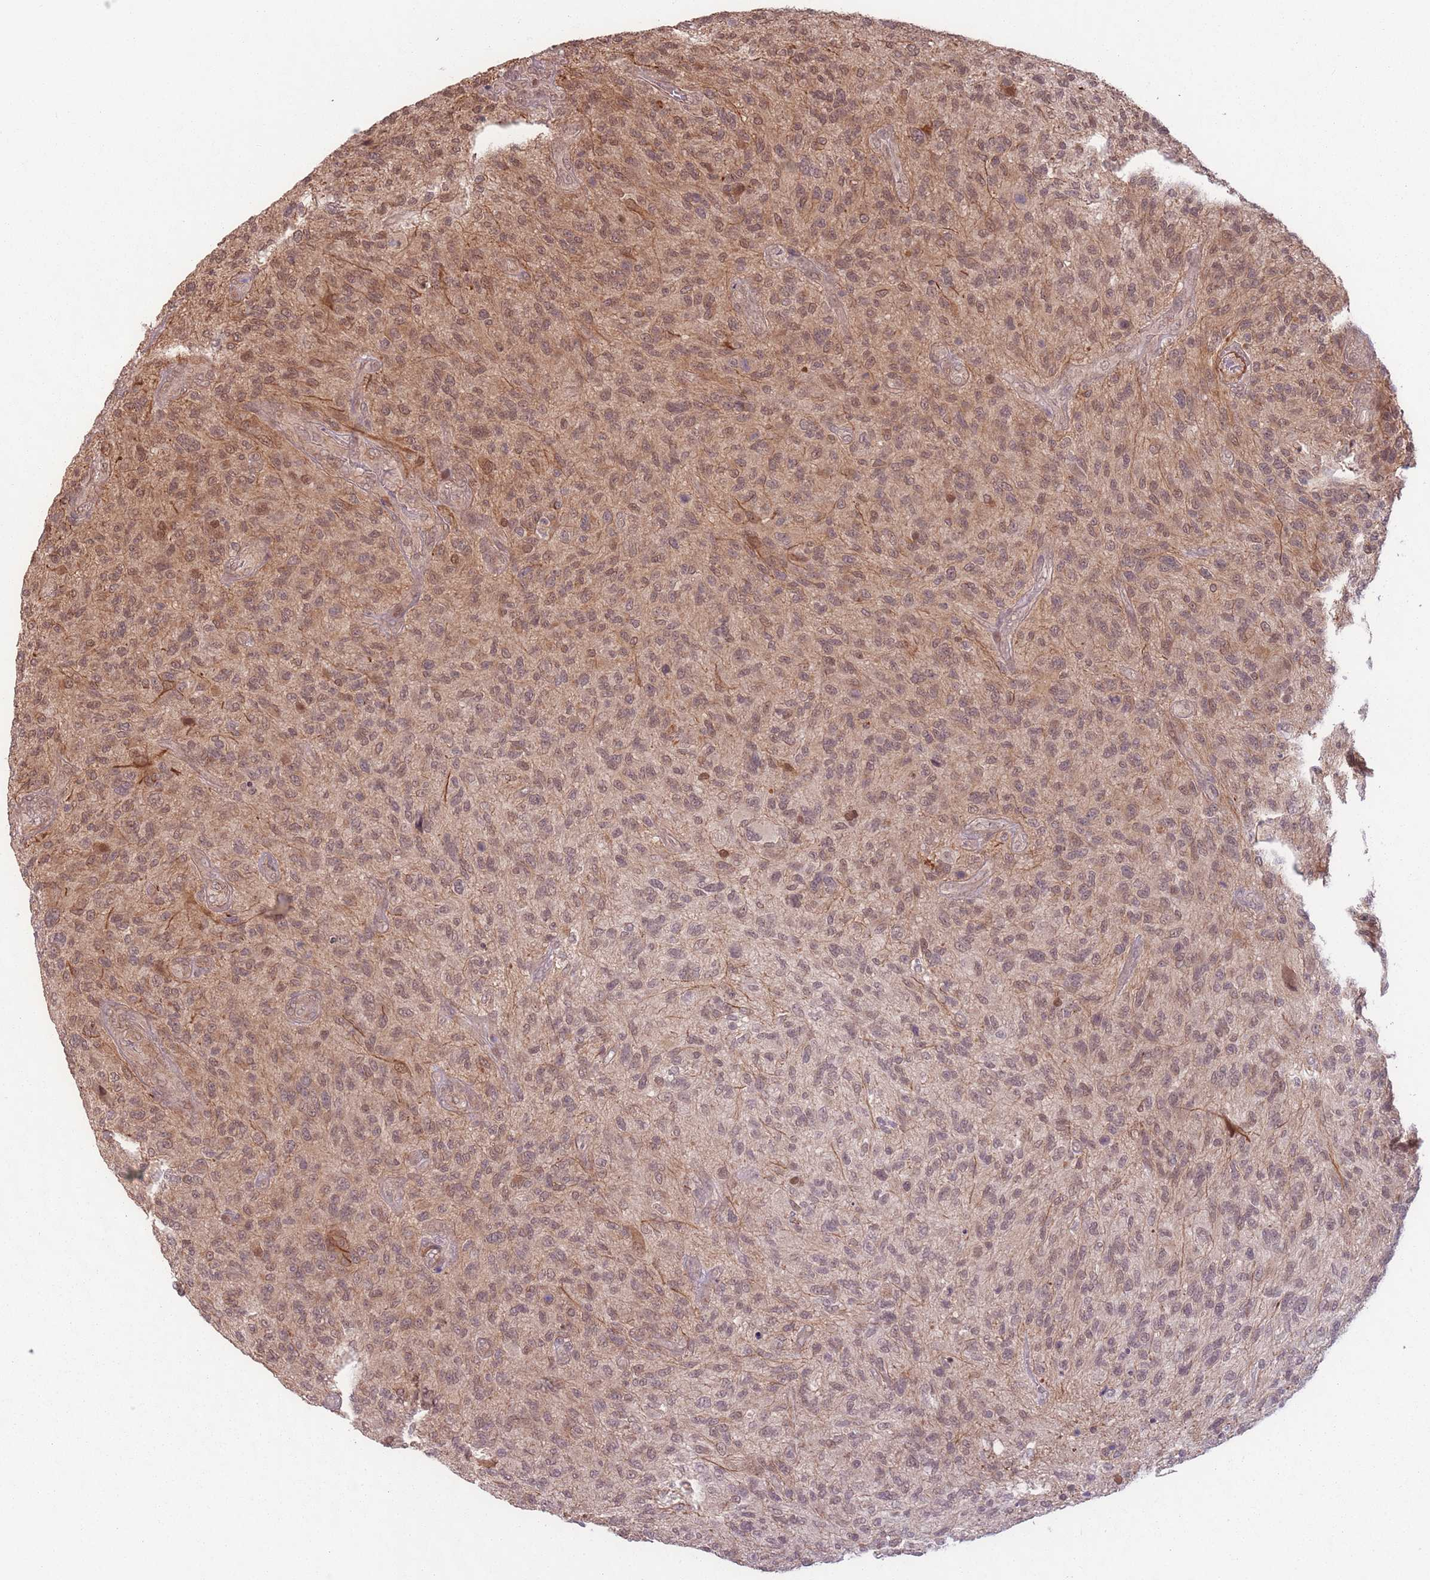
{"staining": {"intensity": "moderate", "quantity": ">75%", "location": "nuclear"}, "tissue": "glioma", "cell_type": "Tumor cells", "image_type": "cancer", "snomed": [{"axis": "morphology", "description": "Glioma, malignant, High grade"}, {"axis": "topography", "description": "Brain"}], "caption": "Glioma stained with DAB (3,3'-diaminobenzidine) immunohistochemistry shows medium levels of moderate nuclear expression in about >75% of tumor cells. (brown staining indicates protein expression, while blue staining denotes nuclei).", "gene": "CCDC154", "patient": {"sex": "male", "age": 47}}